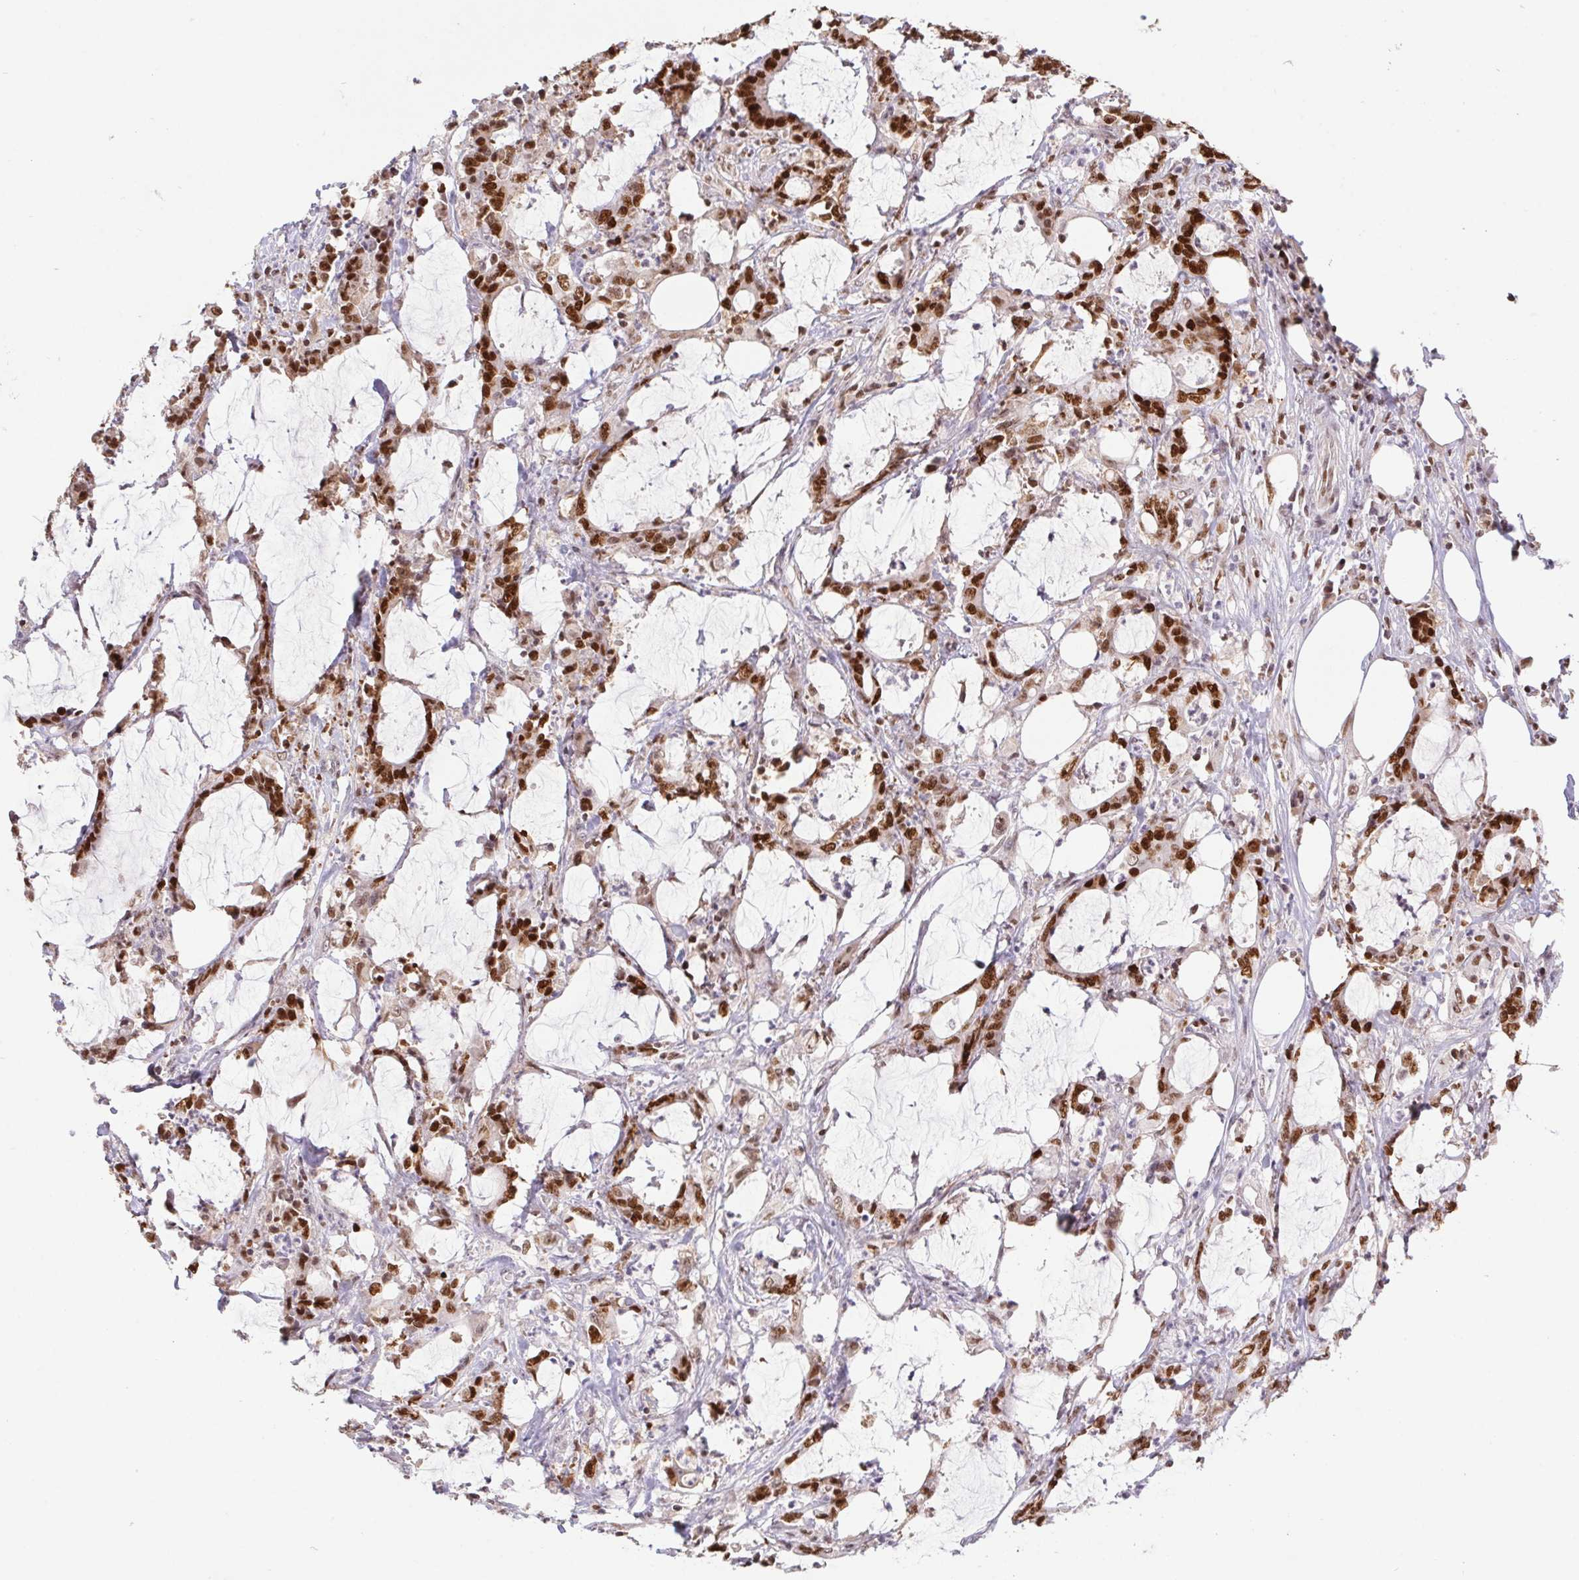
{"staining": {"intensity": "strong", "quantity": ">75%", "location": "nuclear"}, "tissue": "stomach cancer", "cell_type": "Tumor cells", "image_type": "cancer", "snomed": [{"axis": "morphology", "description": "Adenocarcinoma, NOS"}, {"axis": "topography", "description": "Stomach, upper"}], "caption": "Stomach cancer stained with a protein marker displays strong staining in tumor cells.", "gene": "POLD3", "patient": {"sex": "male", "age": 68}}